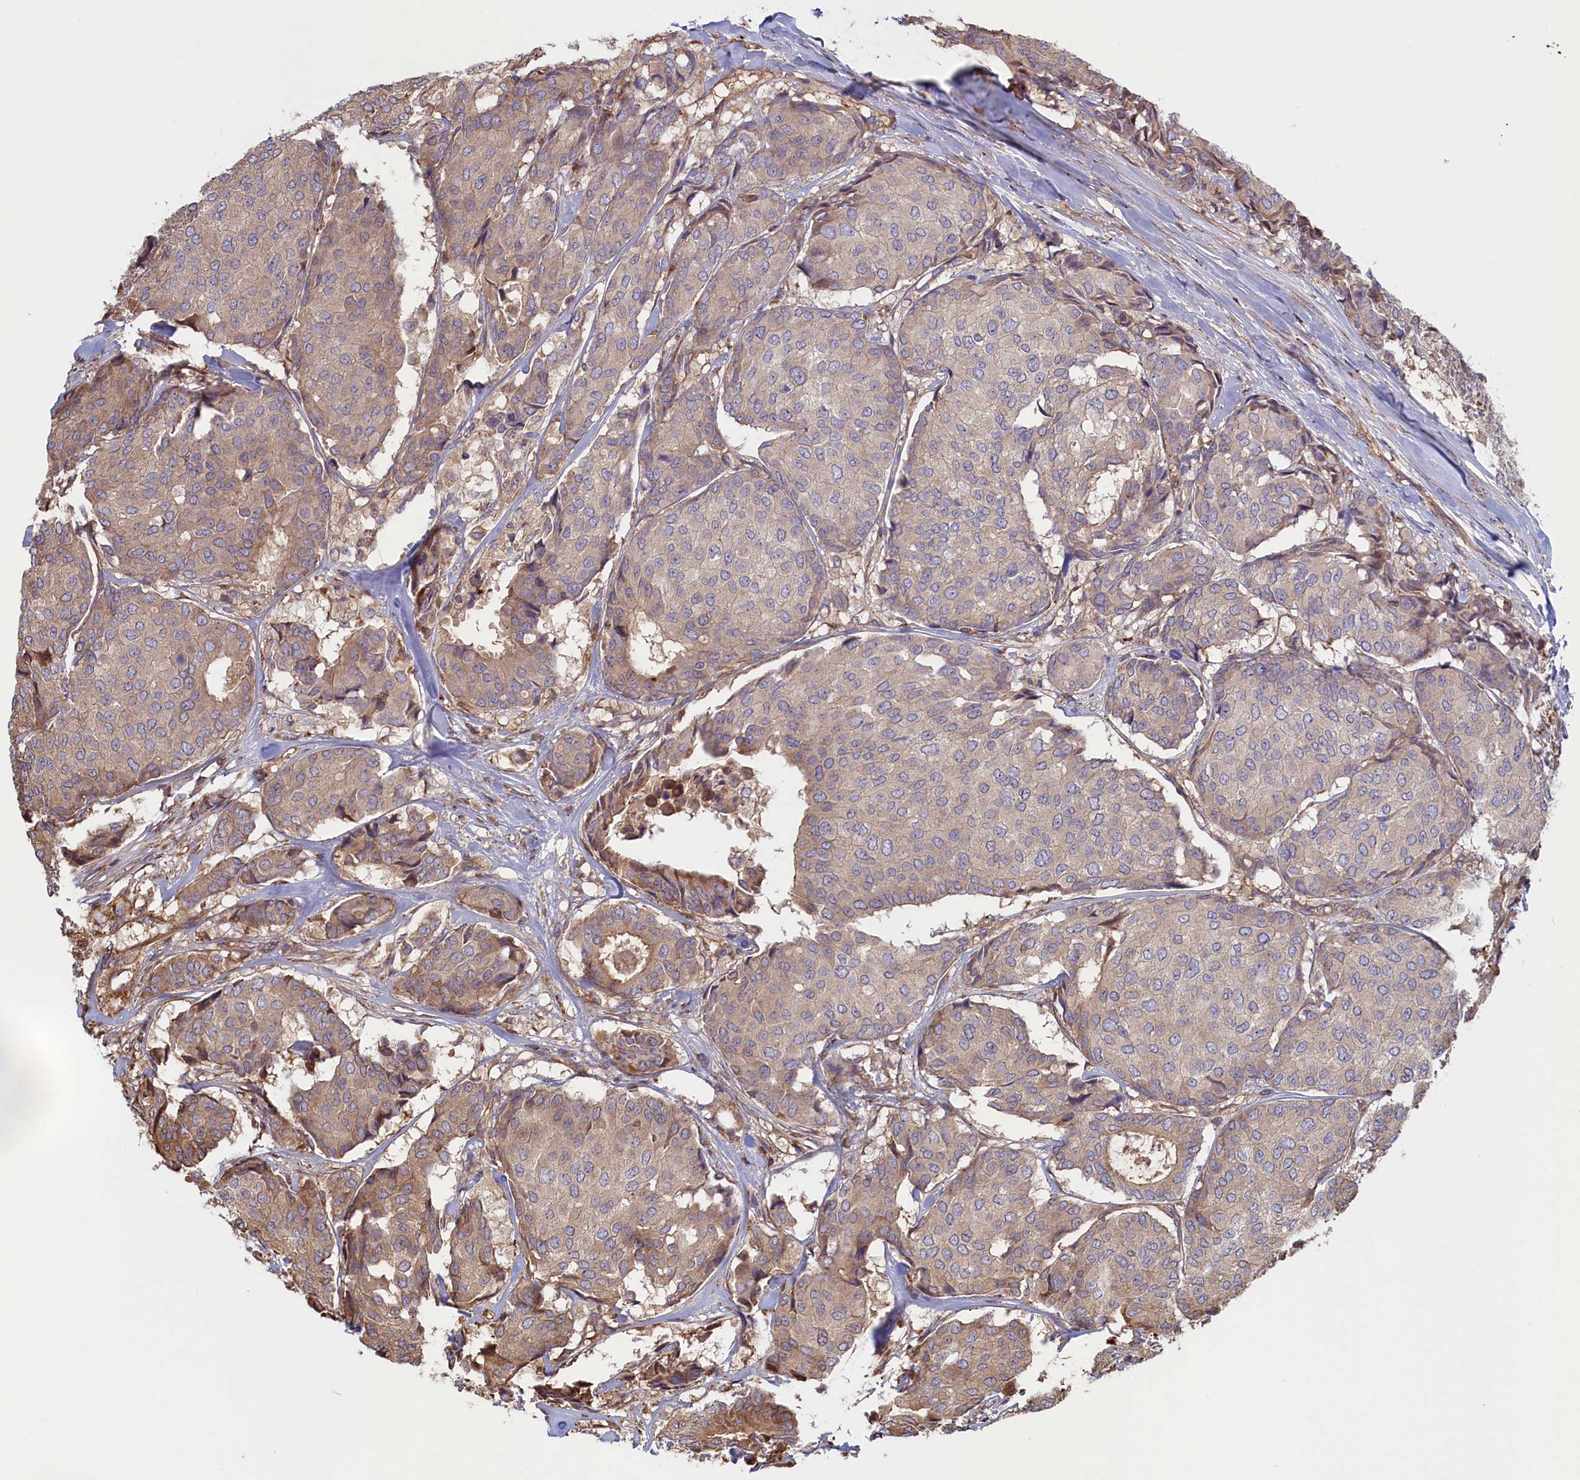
{"staining": {"intensity": "weak", "quantity": "25%-75%", "location": "cytoplasmic/membranous"}, "tissue": "breast cancer", "cell_type": "Tumor cells", "image_type": "cancer", "snomed": [{"axis": "morphology", "description": "Duct carcinoma"}, {"axis": "topography", "description": "Breast"}], "caption": "This histopathology image reveals breast cancer (invasive ductal carcinoma) stained with immunohistochemistry to label a protein in brown. The cytoplasmic/membranous of tumor cells show weak positivity for the protein. Nuclei are counter-stained blue.", "gene": "RILPL1", "patient": {"sex": "female", "age": 75}}